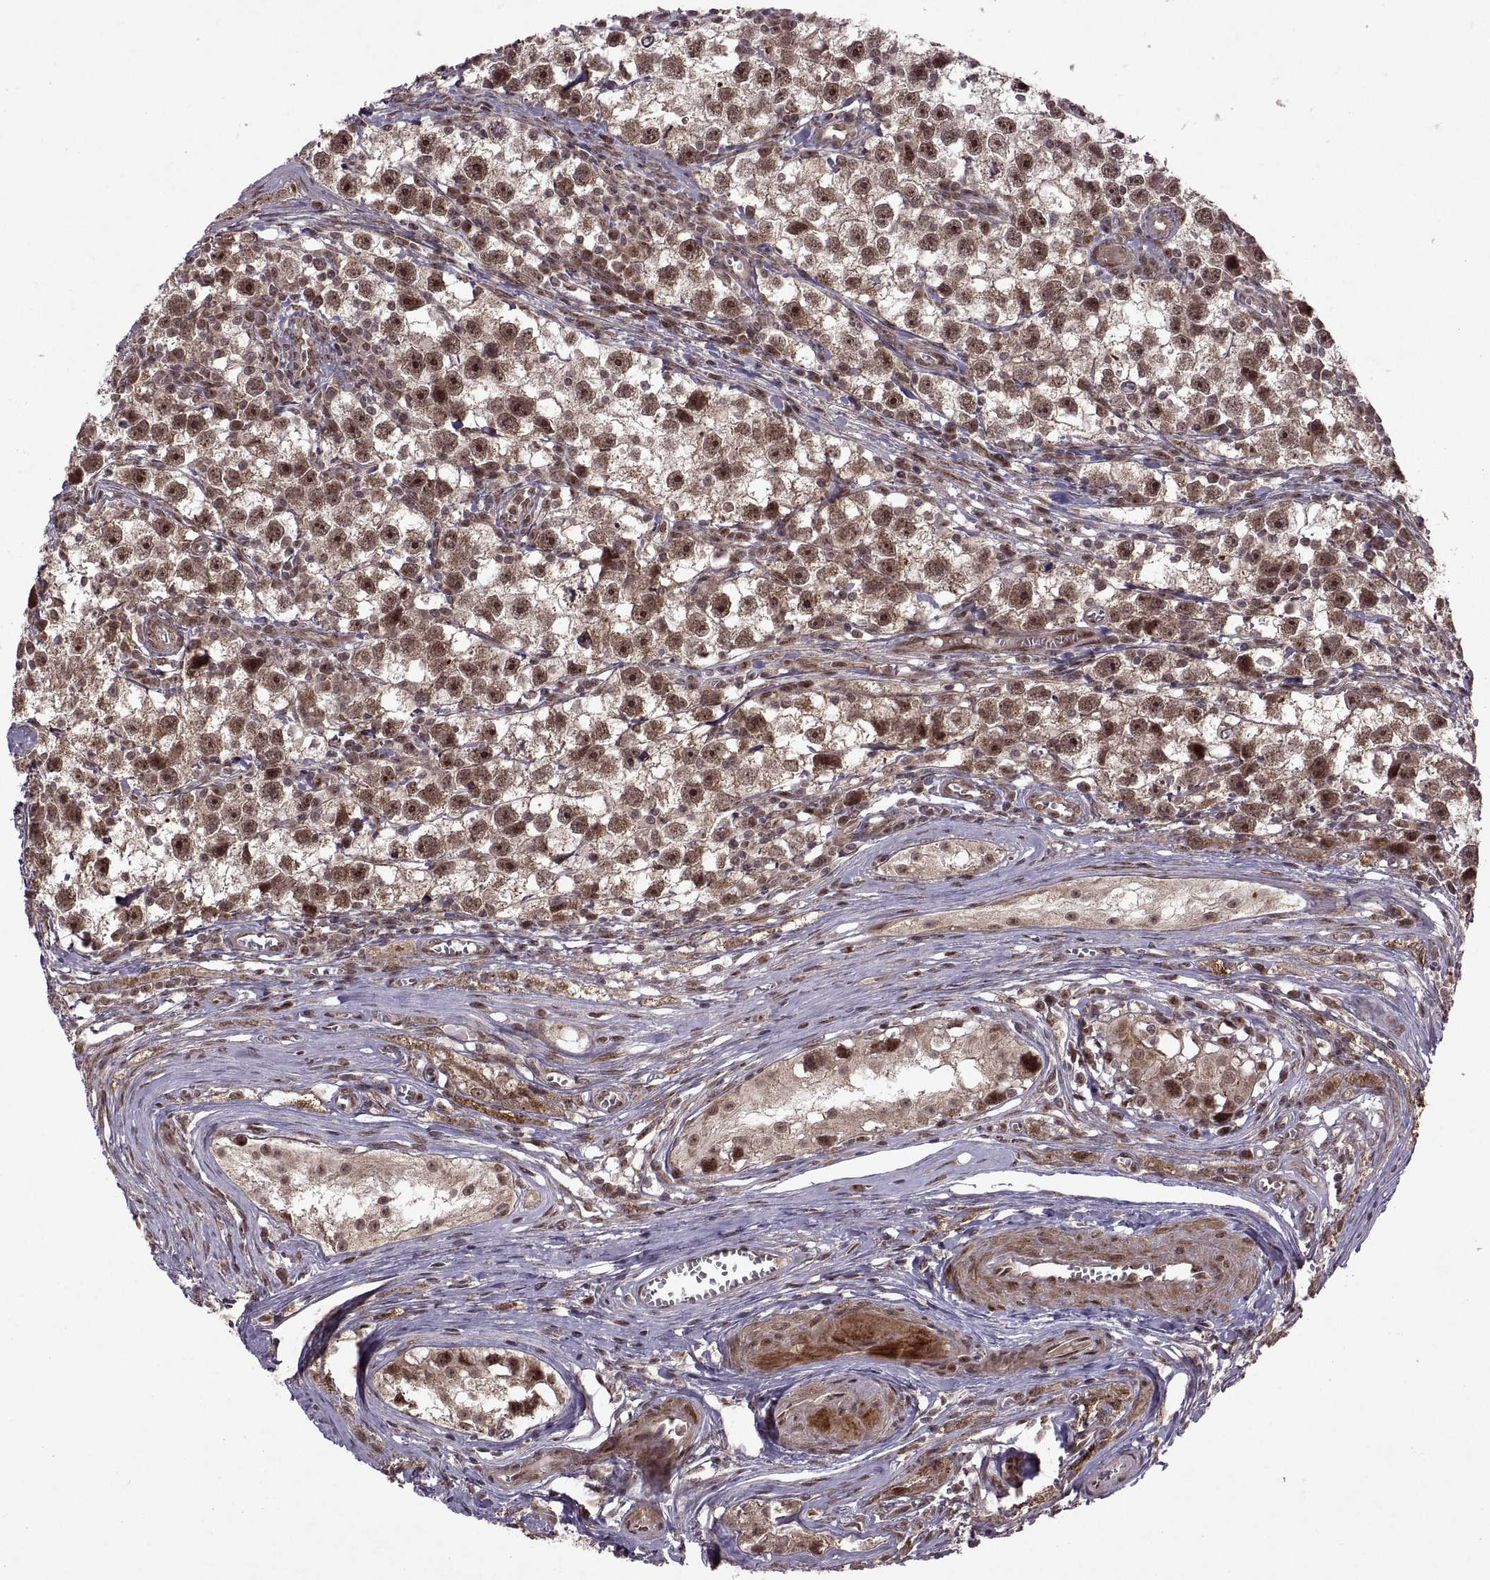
{"staining": {"intensity": "moderate", "quantity": ">75%", "location": "cytoplasmic/membranous,nuclear"}, "tissue": "testis cancer", "cell_type": "Tumor cells", "image_type": "cancer", "snomed": [{"axis": "morphology", "description": "Seminoma, NOS"}, {"axis": "topography", "description": "Testis"}], "caption": "A brown stain shows moderate cytoplasmic/membranous and nuclear expression of a protein in human testis cancer (seminoma) tumor cells. The staining was performed using DAB, with brown indicating positive protein expression. Nuclei are stained blue with hematoxylin.", "gene": "PTOV1", "patient": {"sex": "male", "age": 30}}